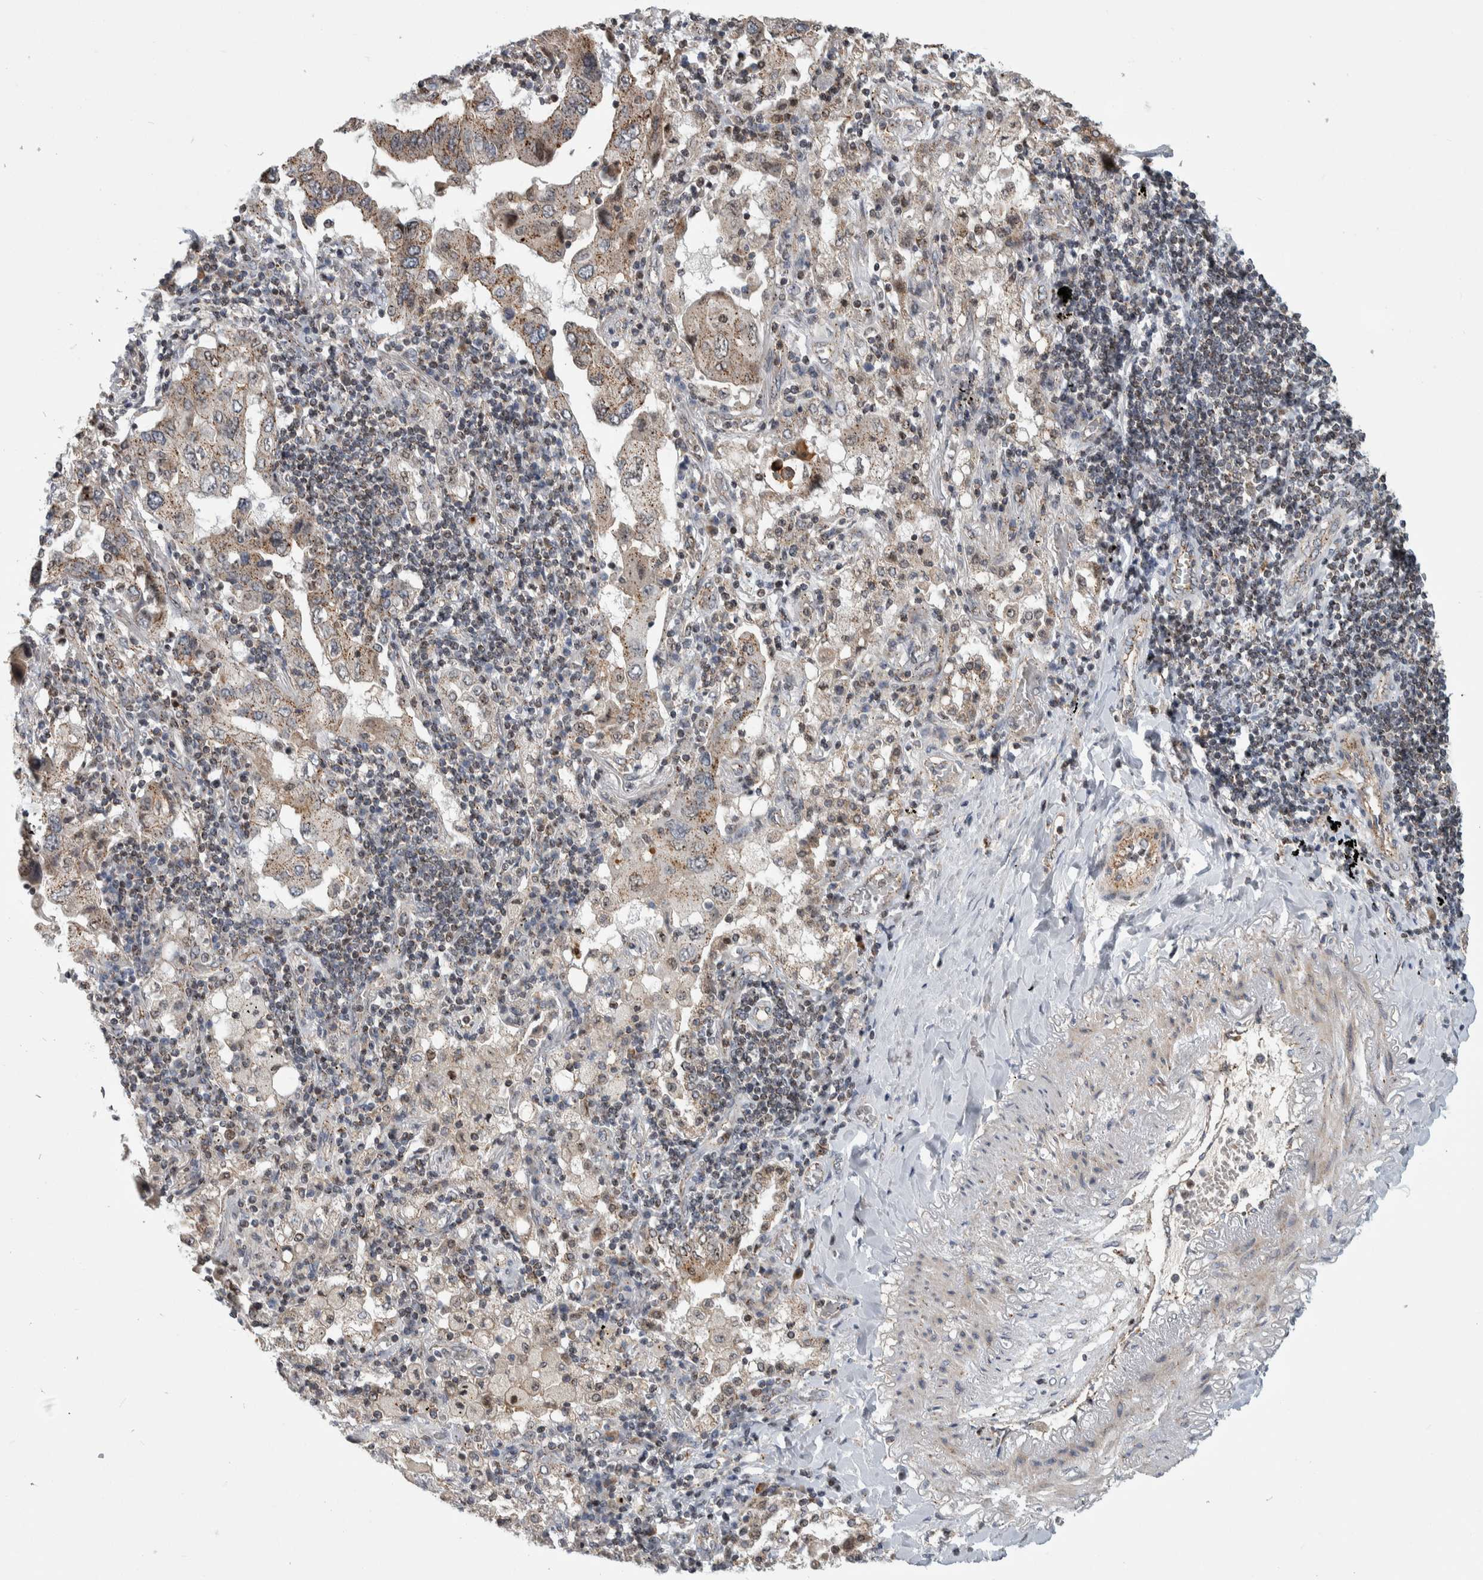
{"staining": {"intensity": "weak", "quantity": ">75%", "location": "cytoplasmic/membranous"}, "tissue": "lung cancer", "cell_type": "Tumor cells", "image_type": "cancer", "snomed": [{"axis": "morphology", "description": "Adenocarcinoma, NOS"}, {"axis": "topography", "description": "Lung"}], "caption": "Tumor cells demonstrate low levels of weak cytoplasmic/membranous expression in about >75% of cells in human lung adenocarcinoma. The staining was performed using DAB (3,3'-diaminobenzidine) to visualize the protein expression in brown, while the nuclei were stained in blue with hematoxylin (Magnification: 20x).", "gene": "MSL1", "patient": {"sex": "female", "age": 65}}